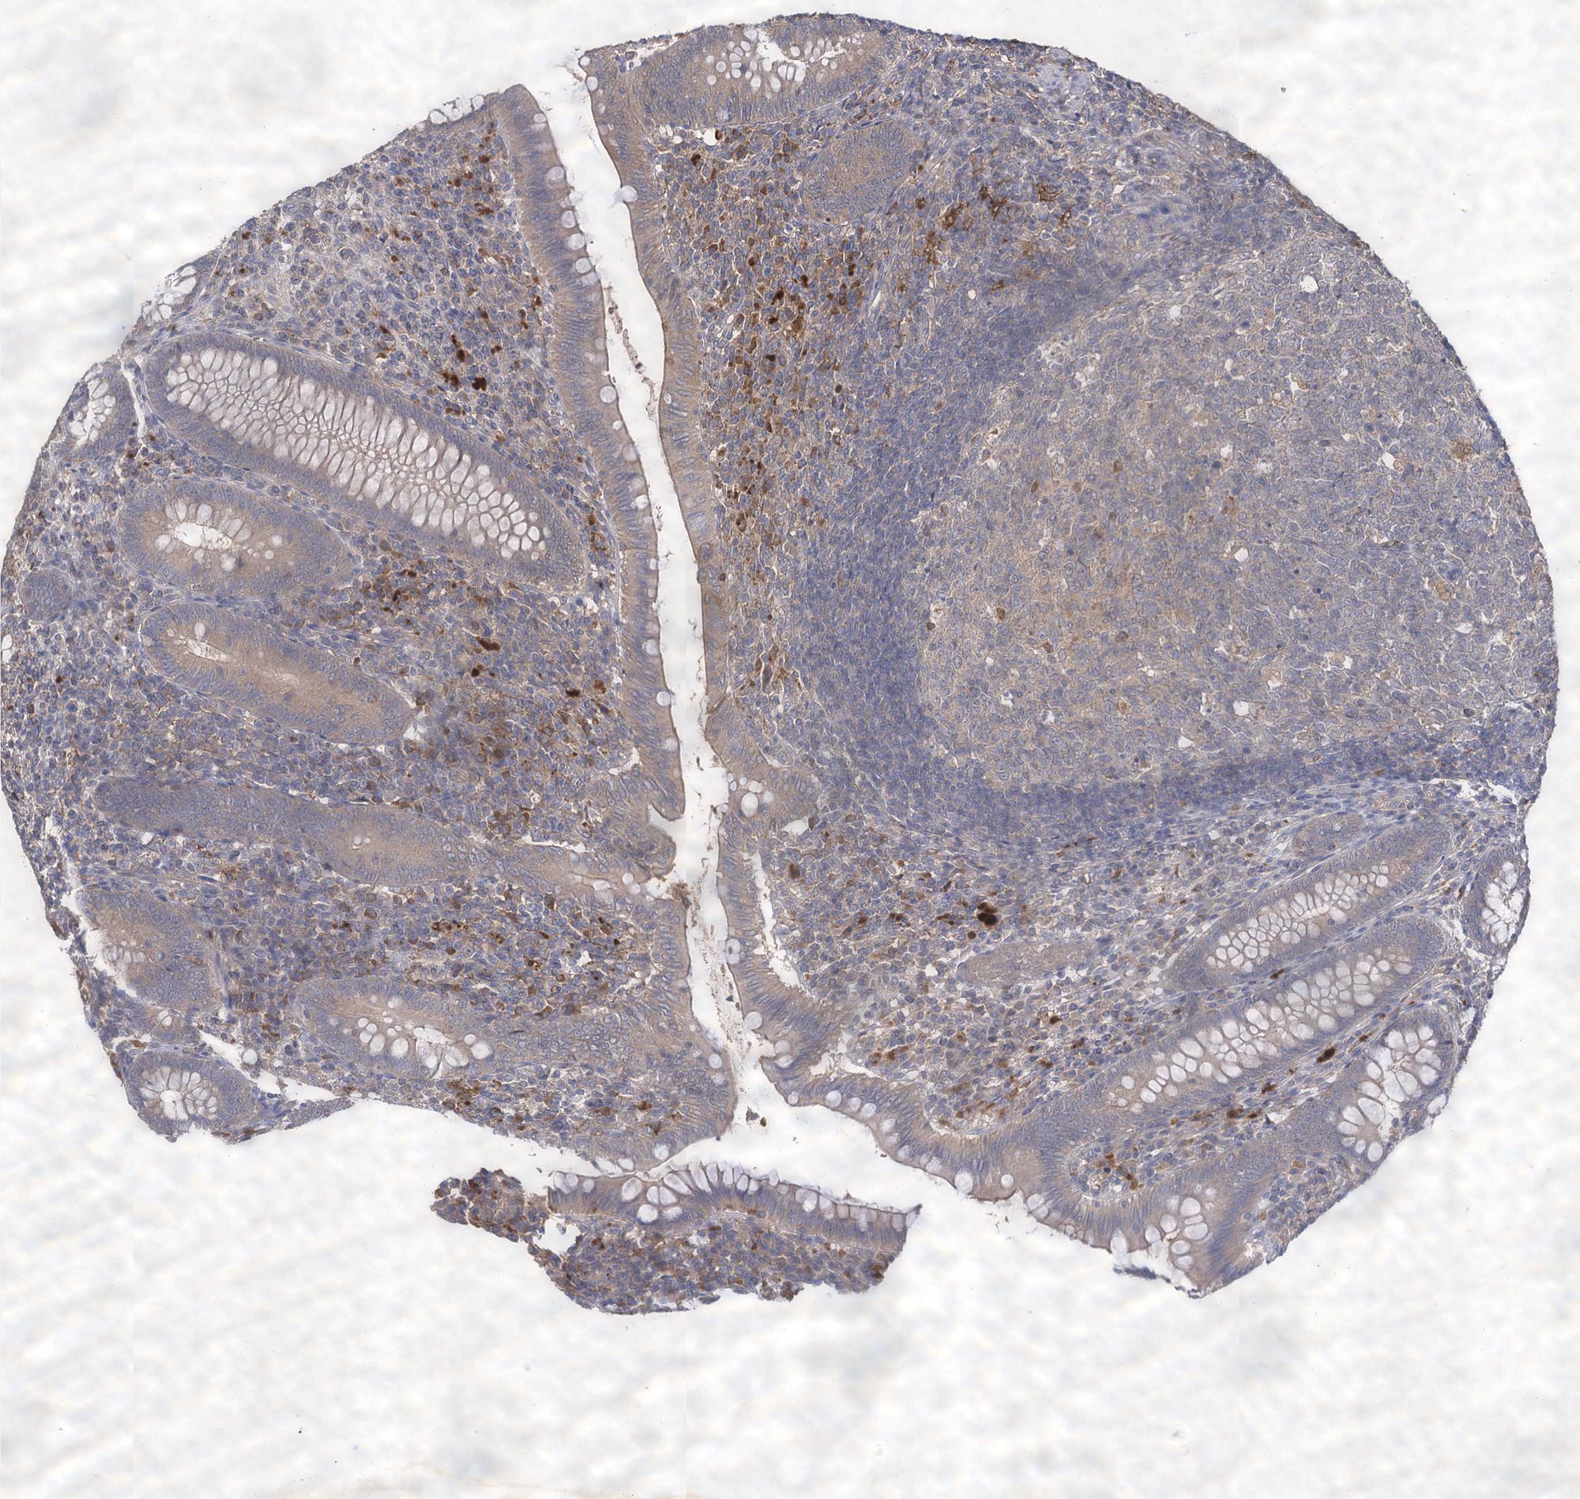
{"staining": {"intensity": "weak", "quantity": ">75%", "location": "cytoplasmic/membranous"}, "tissue": "appendix", "cell_type": "Glandular cells", "image_type": "normal", "snomed": [{"axis": "morphology", "description": "Normal tissue, NOS"}, {"axis": "topography", "description": "Appendix"}], "caption": "A high-resolution histopathology image shows IHC staining of unremarkable appendix, which reveals weak cytoplasmic/membranous expression in about >75% of glandular cells. The protein of interest is stained brown, and the nuclei are stained in blue (DAB IHC with brightfield microscopy, high magnification).", "gene": "USP50", "patient": {"sex": "male", "age": 14}}